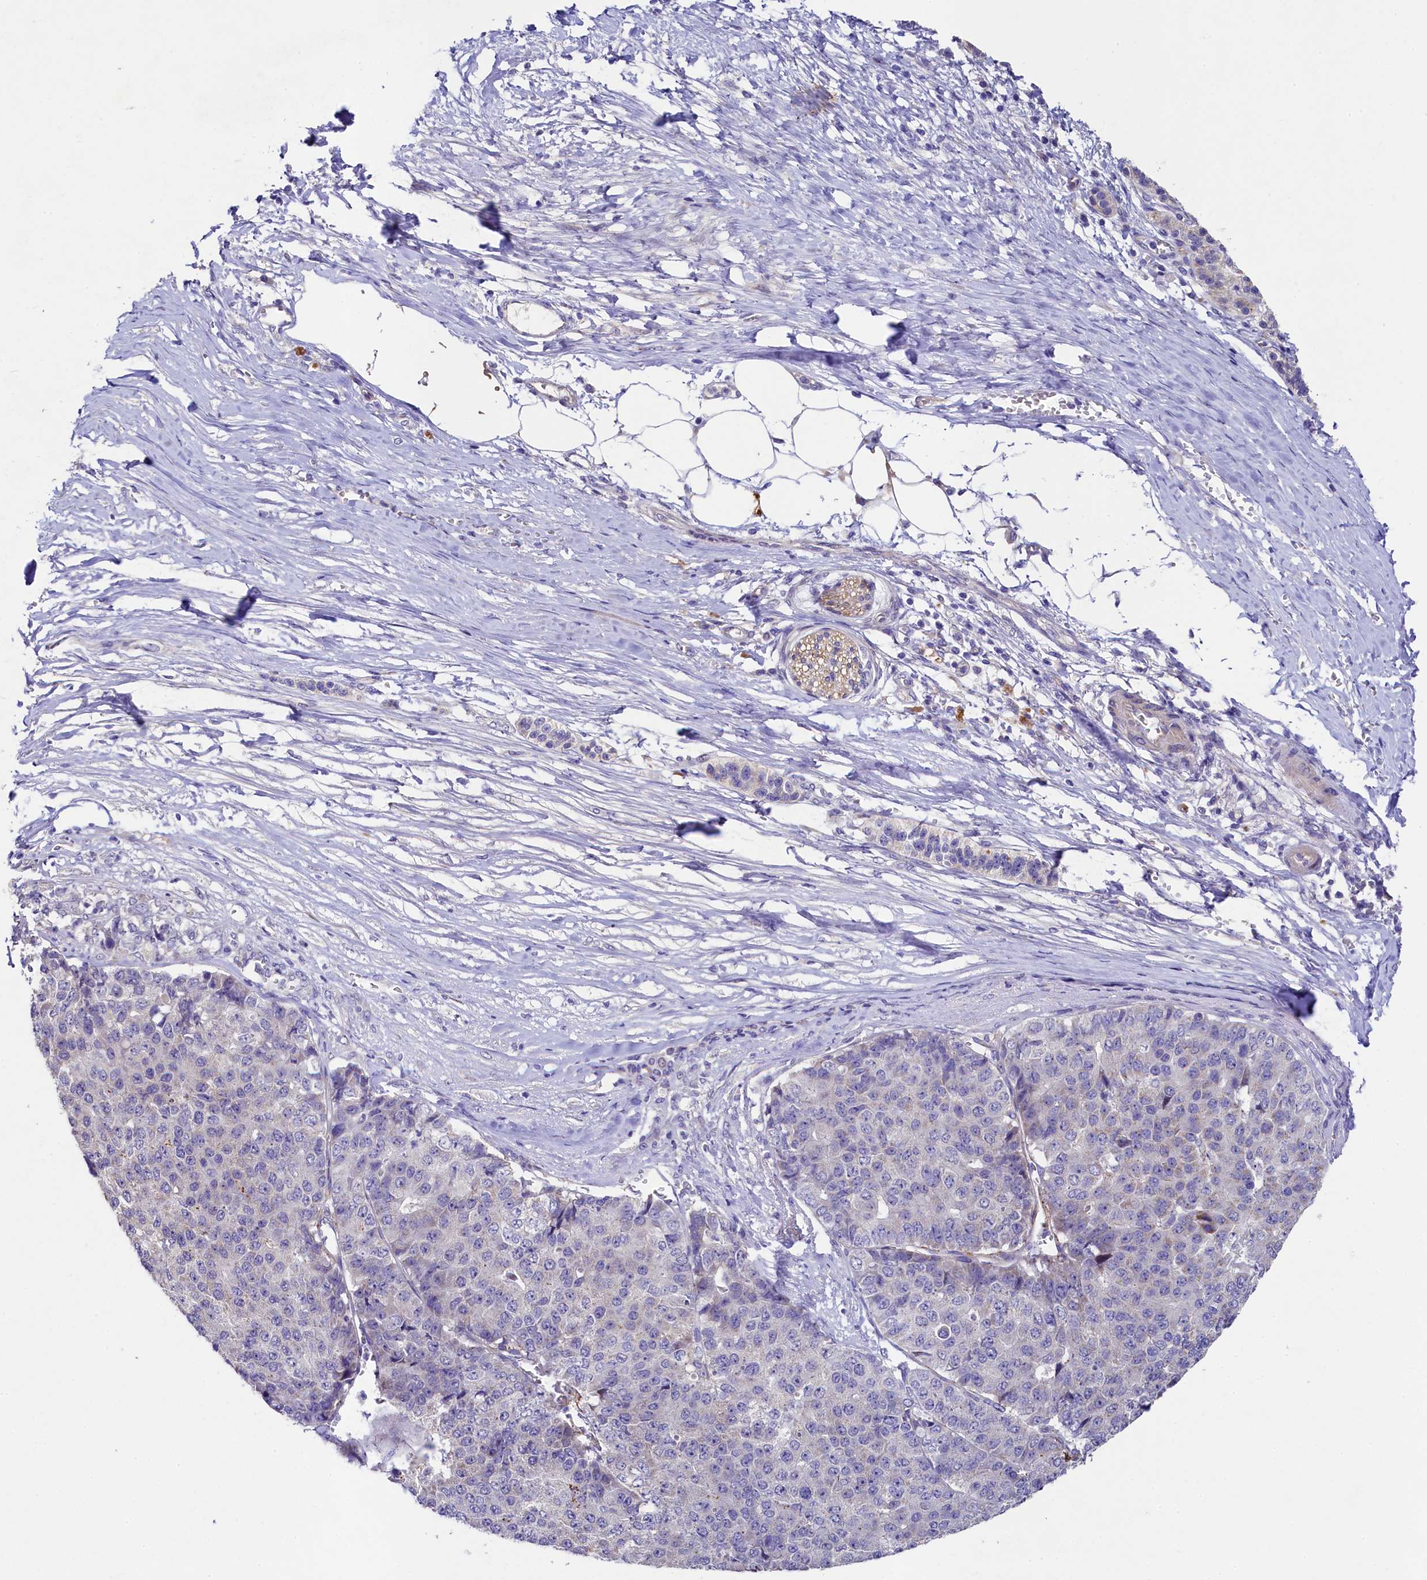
{"staining": {"intensity": "negative", "quantity": "none", "location": "none"}, "tissue": "pancreatic cancer", "cell_type": "Tumor cells", "image_type": "cancer", "snomed": [{"axis": "morphology", "description": "Adenocarcinoma, NOS"}, {"axis": "topography", "description": "Pancreas"}], "caption": "This is a histopathology image of immunohistochemistry staining of adenocarcinoma (pancreatic), which shows no staining in tumor cells.", "gene": "FXYD6", "patient": {"sex": "male", "age": 50}}